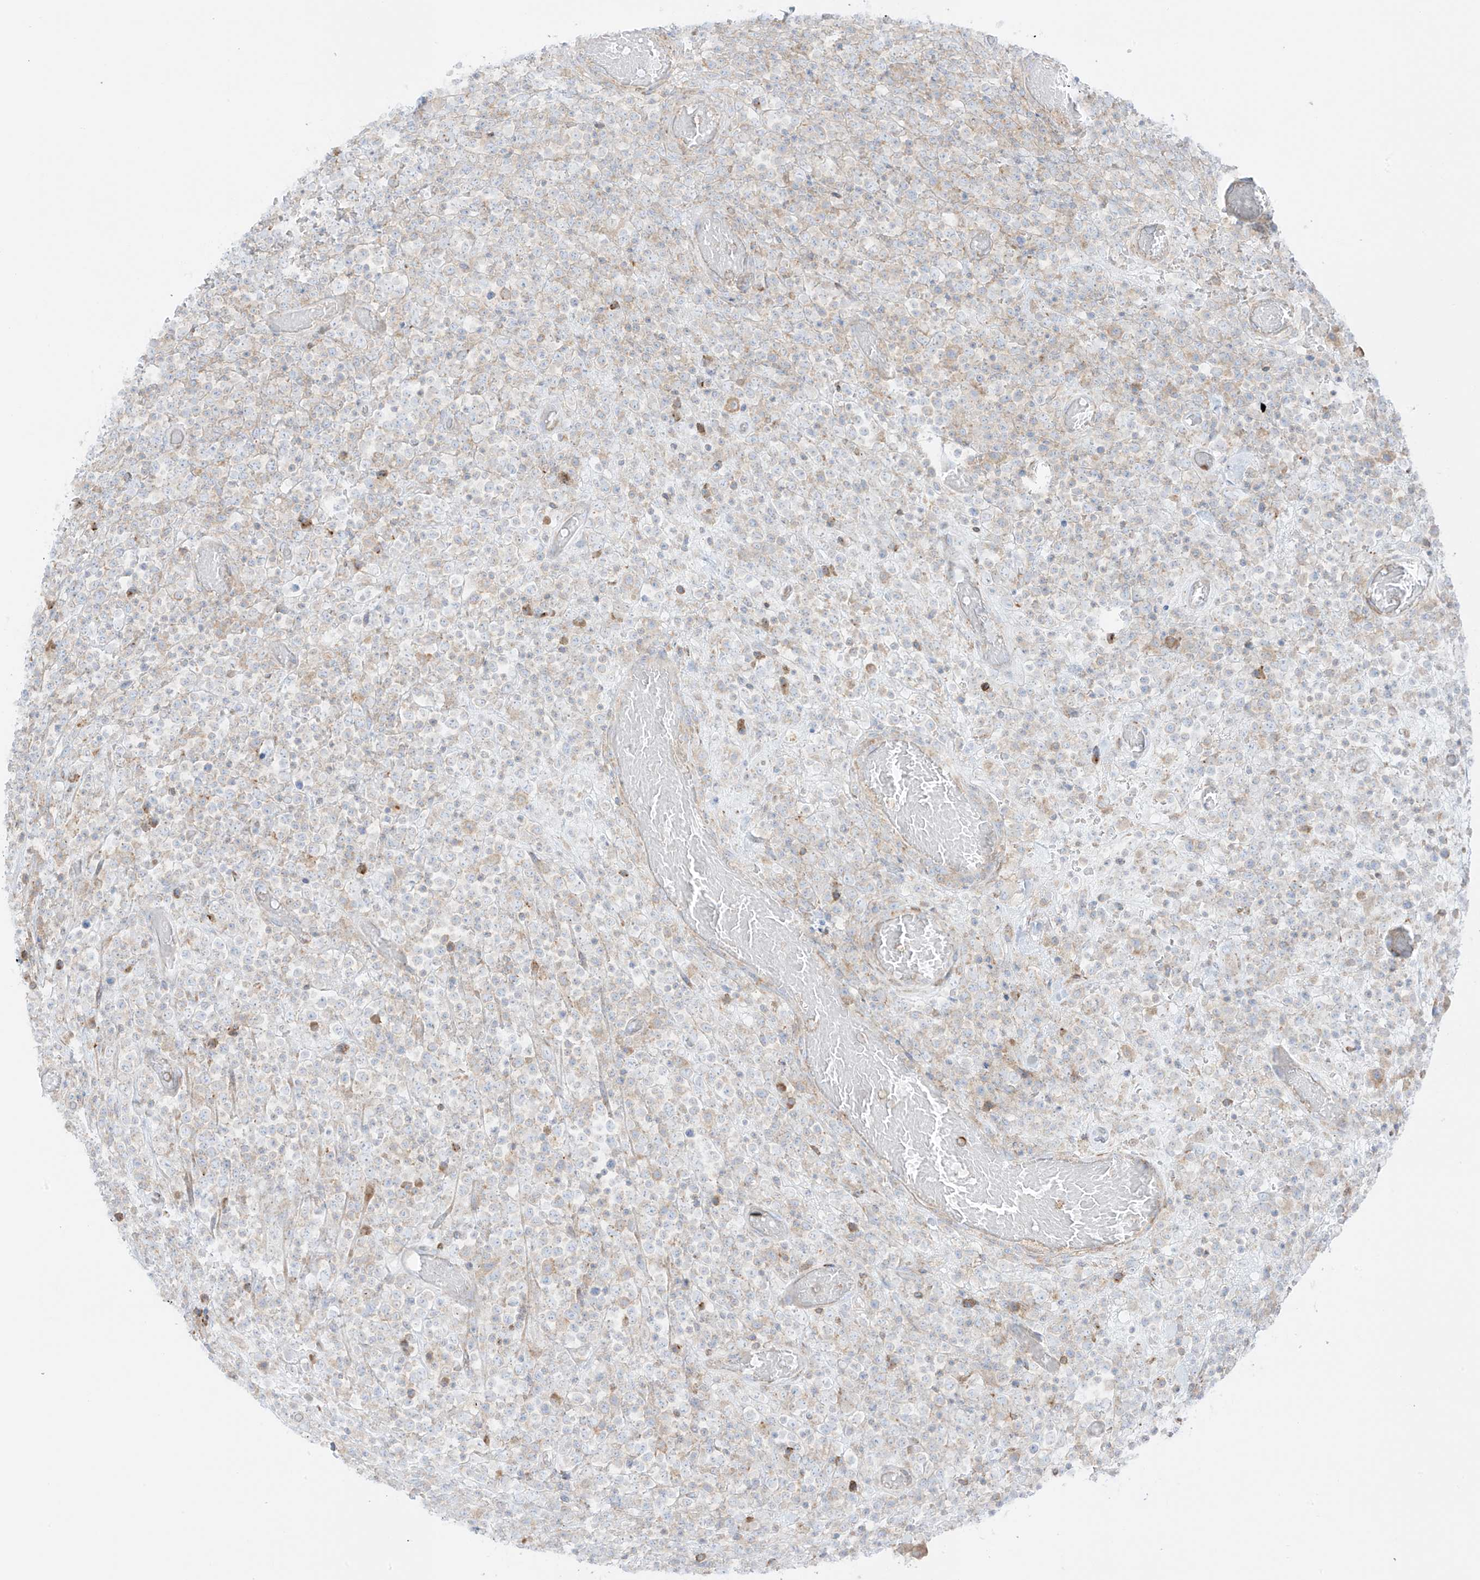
{"staining": {"intensity": "negative", "quantity": "none", "location": "none"}, "tissue": "lymphoma", "cell_type": "Tumor cells", "image_type": "cancer", "snomed": [{"axis": "morphology", "description": "Malignant lymphoma, non-Hodgkin's type, High grade"}, {"axis": "topography", "description": "Colon"}], "caption": "A high-resolution histopathology image shows immunohistochemistry (IHC) staining of lymphoma, which exhibits no significant positivity in tumor cells.", "gene": "XKR3", "patient": {"sex": "female", "age": 53}}